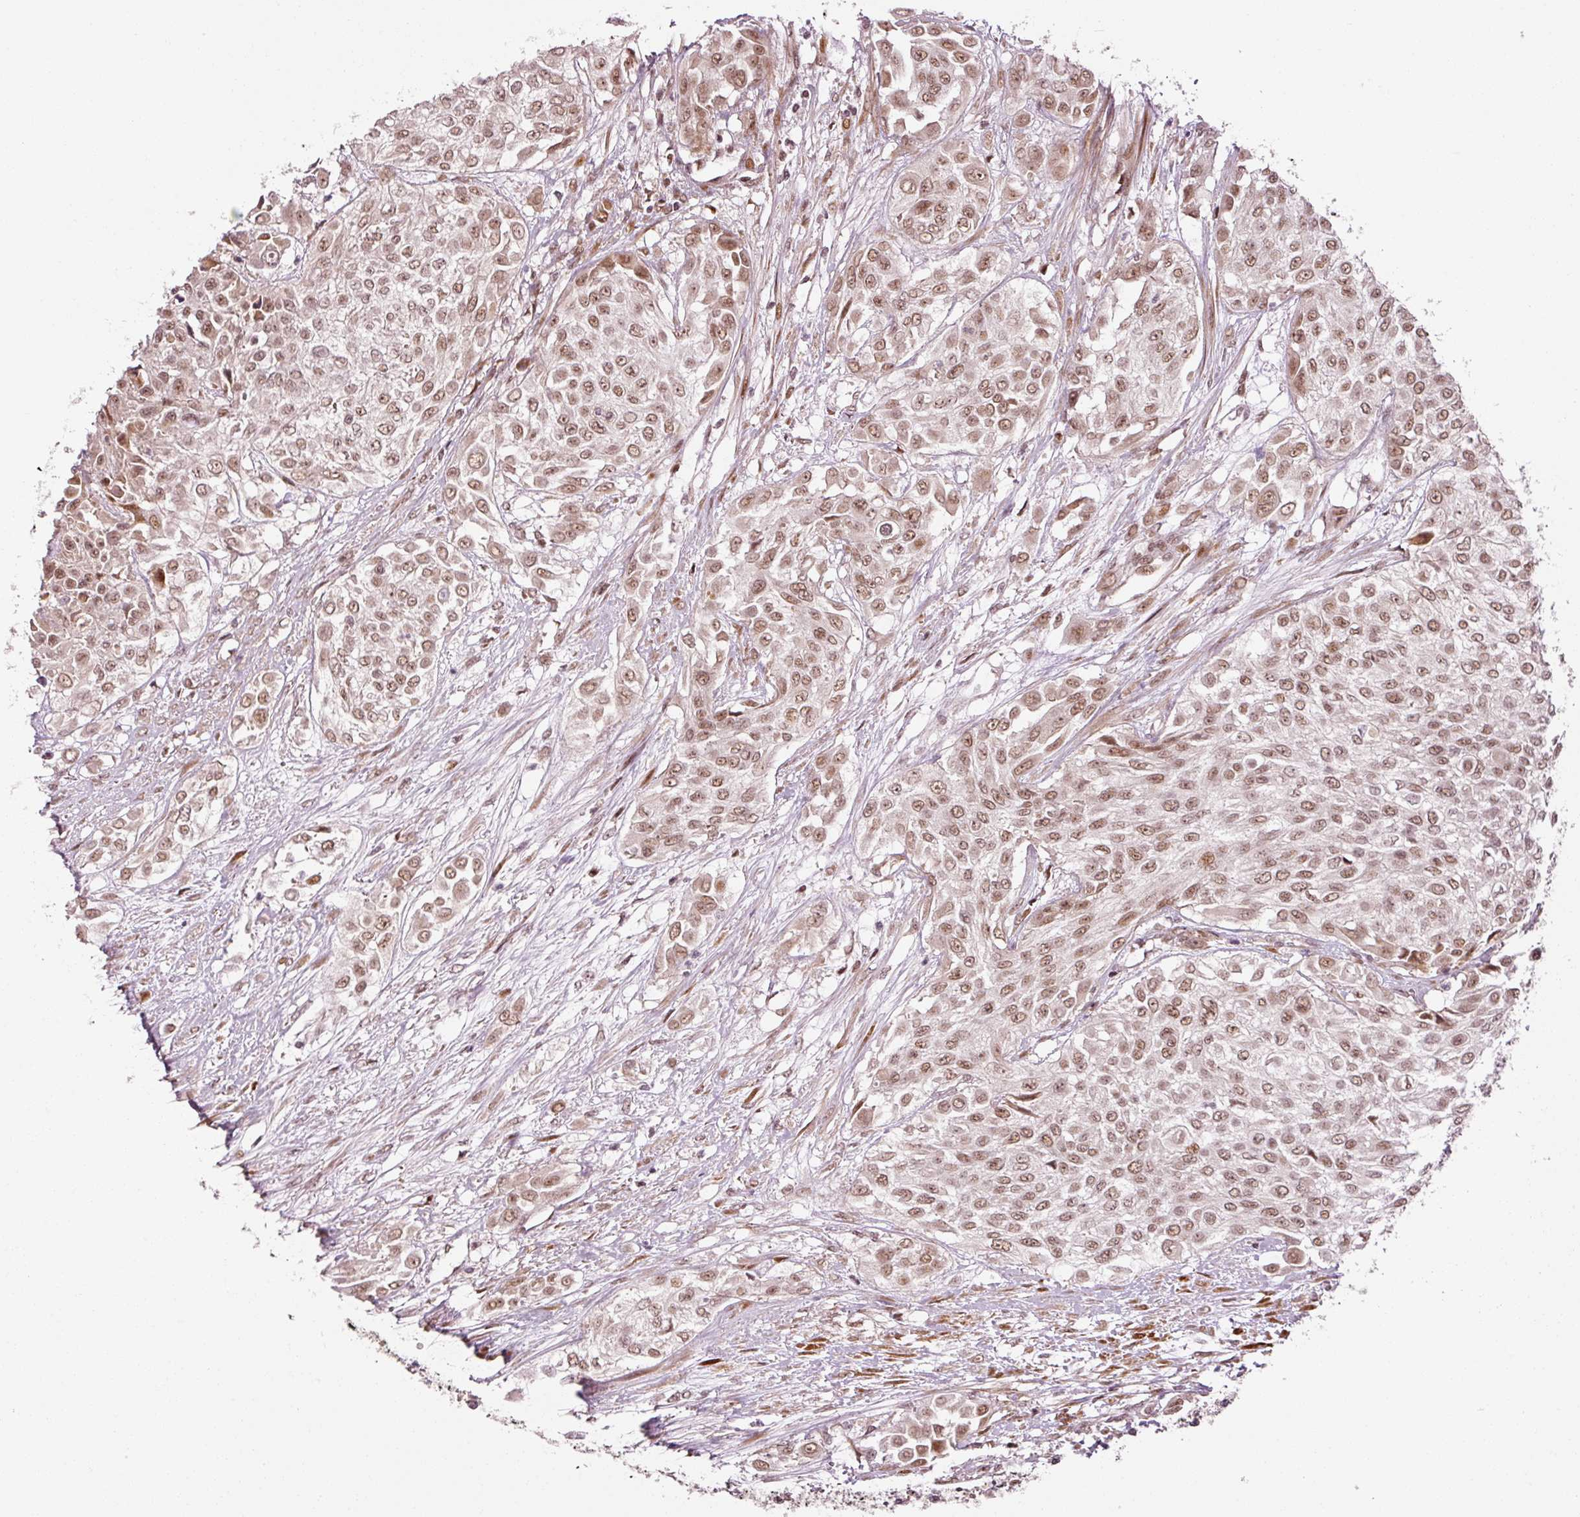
{"staining": {"intensity": "moderate", "quantity": ">75%", "location": "nuclear"}, "tissue": "urothelial cancer", "cell_type": "Tumor cells", "image_type": "cancer", "snomed": [{"axis": "morphology", "description": "Urothelial carcinoma, High grade"}, {"axis": "topography", "description": "Urinary bladder"}], "caption": "There is medium levels of moderate nuclear positivity in tumor cells of urothelial cancer, as demonstrated by immunohistochemical staining (brown color).", "gene": "ANKRD20A1", "patient": {"sex": "male", "age": 57}}